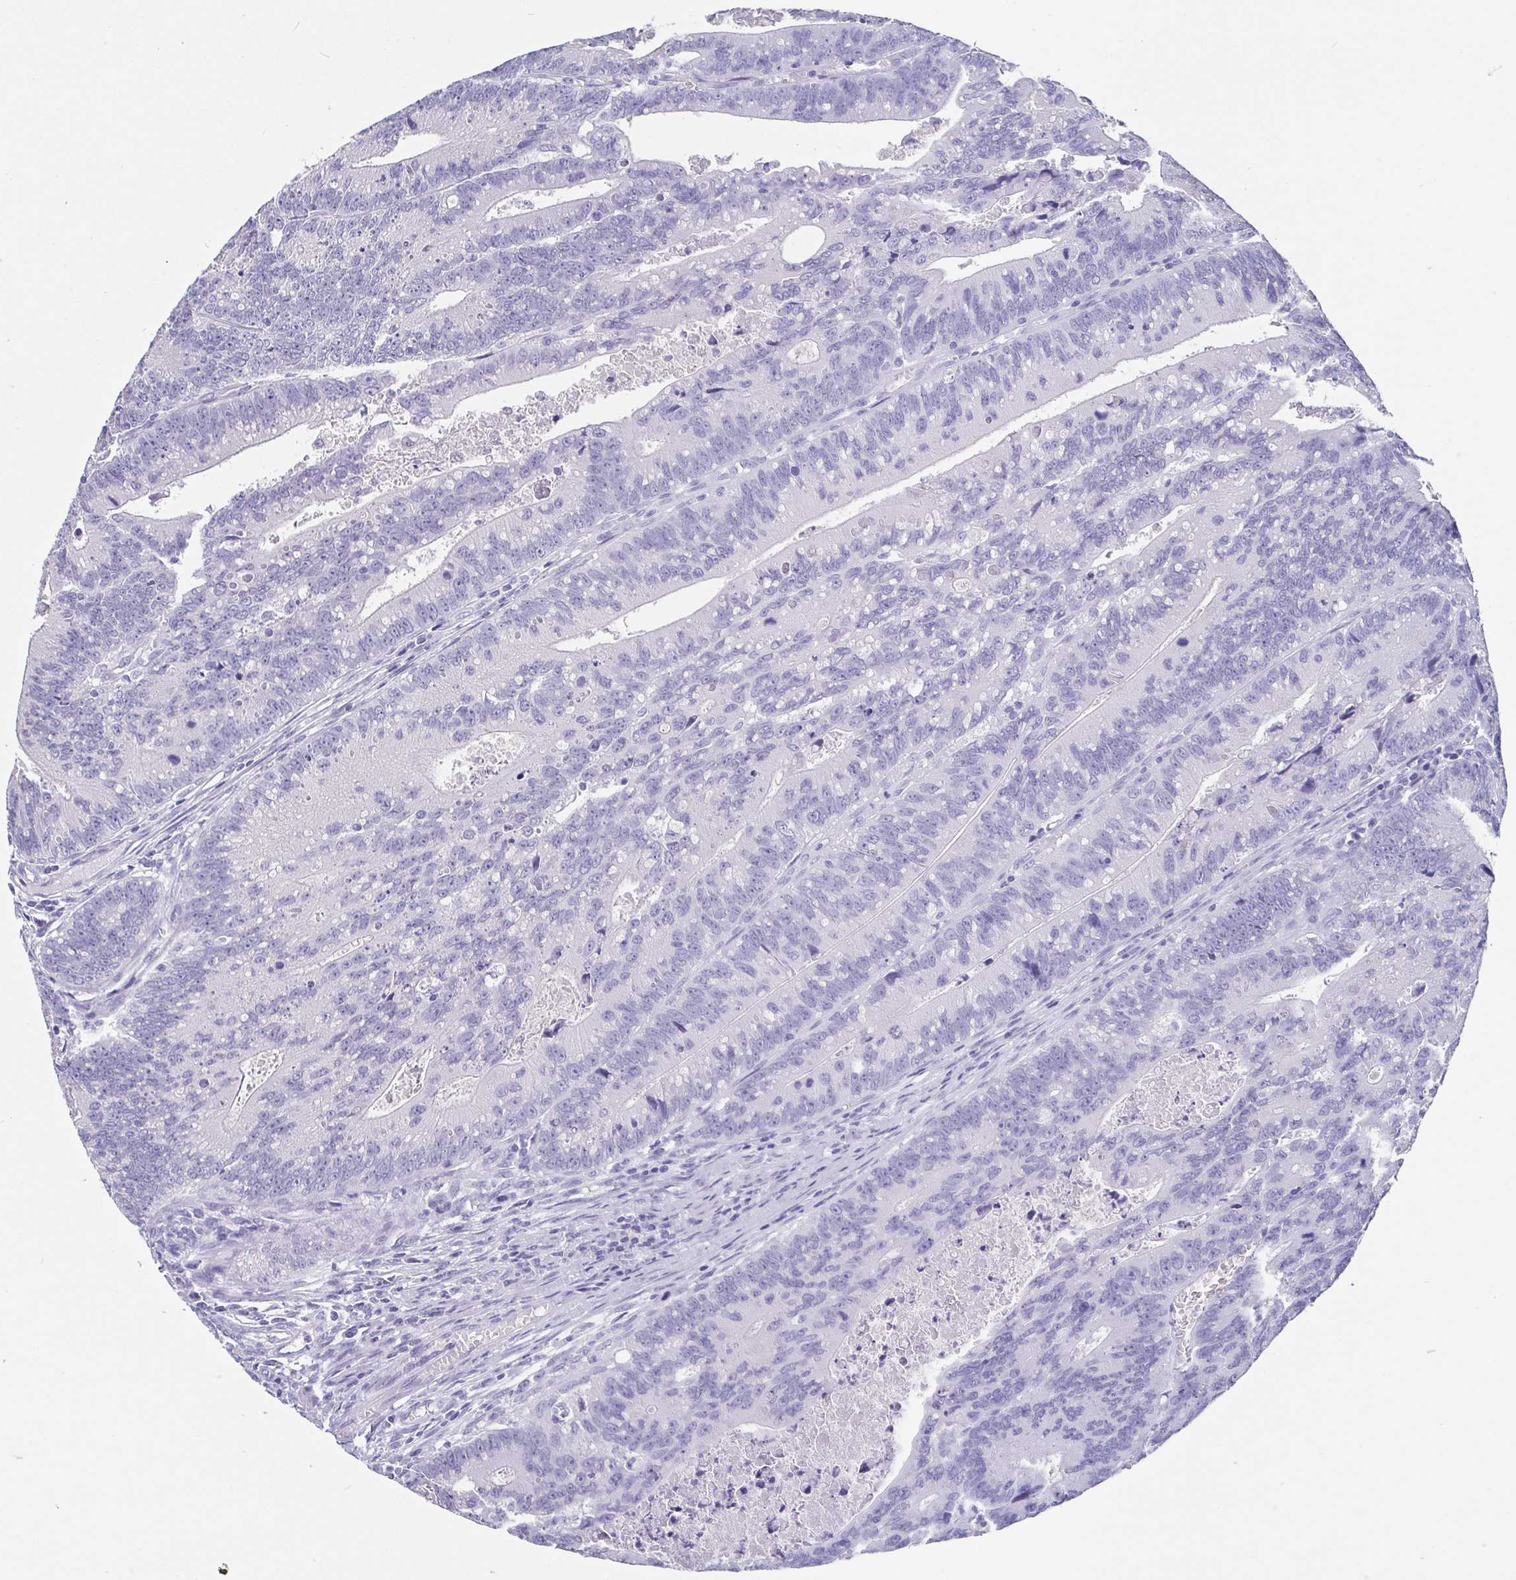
{"staining": {"intensity": "negative", "quantity": "none", "location": "none"}, "tissue": "colorectal cancer", "cell_type": "Tumor cells", "image_type": "cancer", "snomed": [{"axis": "morphology", "description": "Adenocarcinoma, NOS"}, {"axis": "topography", "description": "Rectum"}], "caption": "The immunohistochemistry (IHC) histopathology image has no significant expression in tumor cells of adenocarcinoma (colorectal) tissue. (DAB (3,3'-diaminobenzidine) immunohistochemistry visualized using brightfield microscopy, high magnification).", "gene": "SCGN", "patient": {"sex": "female", "age": 81}}